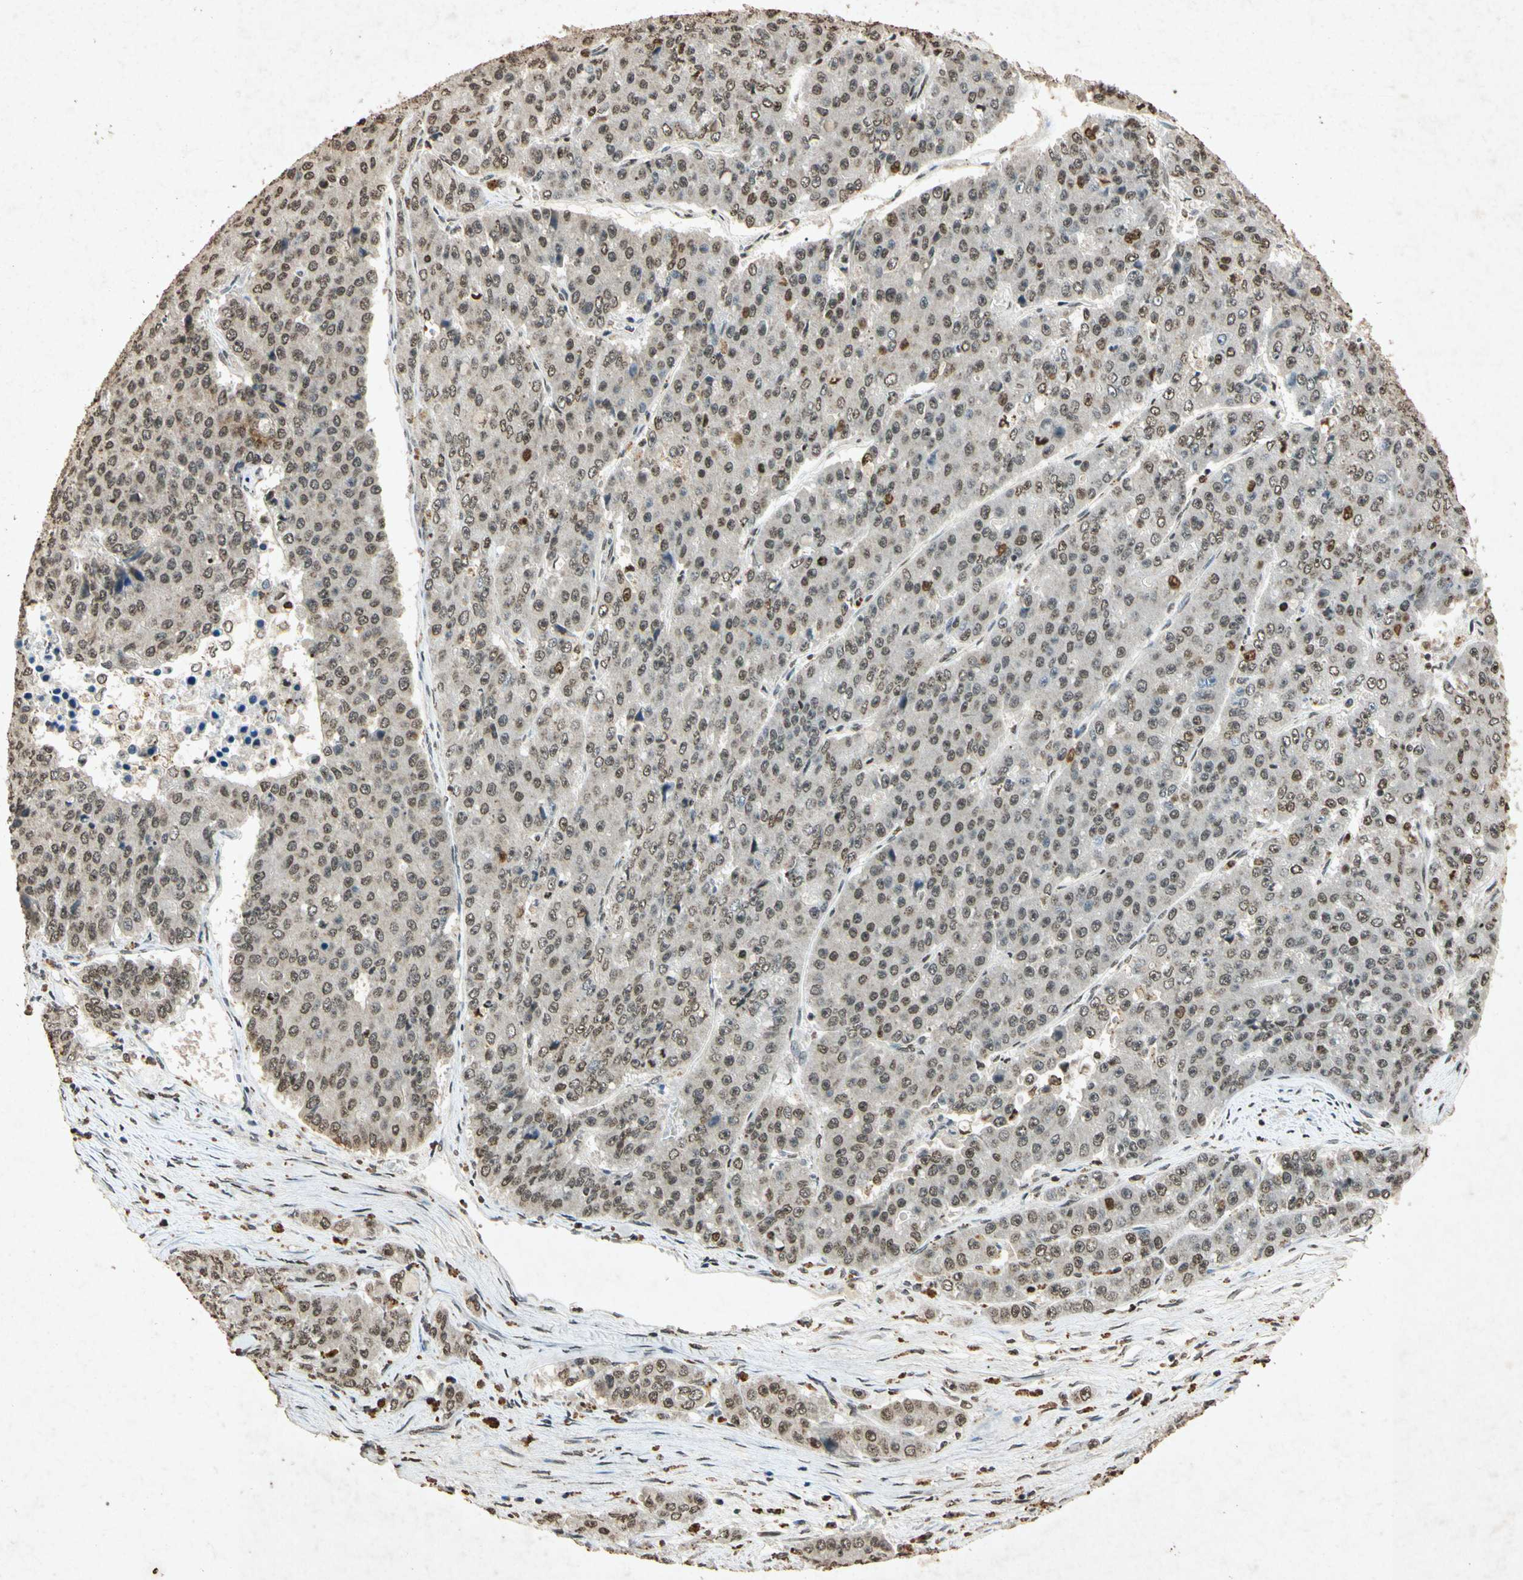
{"staining": {"intensity": "weak", "quantity": ">75%", "location": "cytoplasmic/membranous,nuclear"}, "tissue": "pancreatic cancer", "cell_type": "Tumor cells", "image_type": "cancer", "snomed": [{"axis": "morphology", "description": "Adenocarcinoma, NOS"}, {"axis": "topography", "description": "Pancreas"}], "caption": "Immunohistochemistry (DAB (3,3'-diaminobenzidine)) staining of adenocarcinoma (pancreatic) demonstrates weak cytoplasmic/membranous and nuclear protein positivity in approximately >75% of tumor cells.", "gene": "MSRB1", "patient": {"sex": "male", "age": 50}}